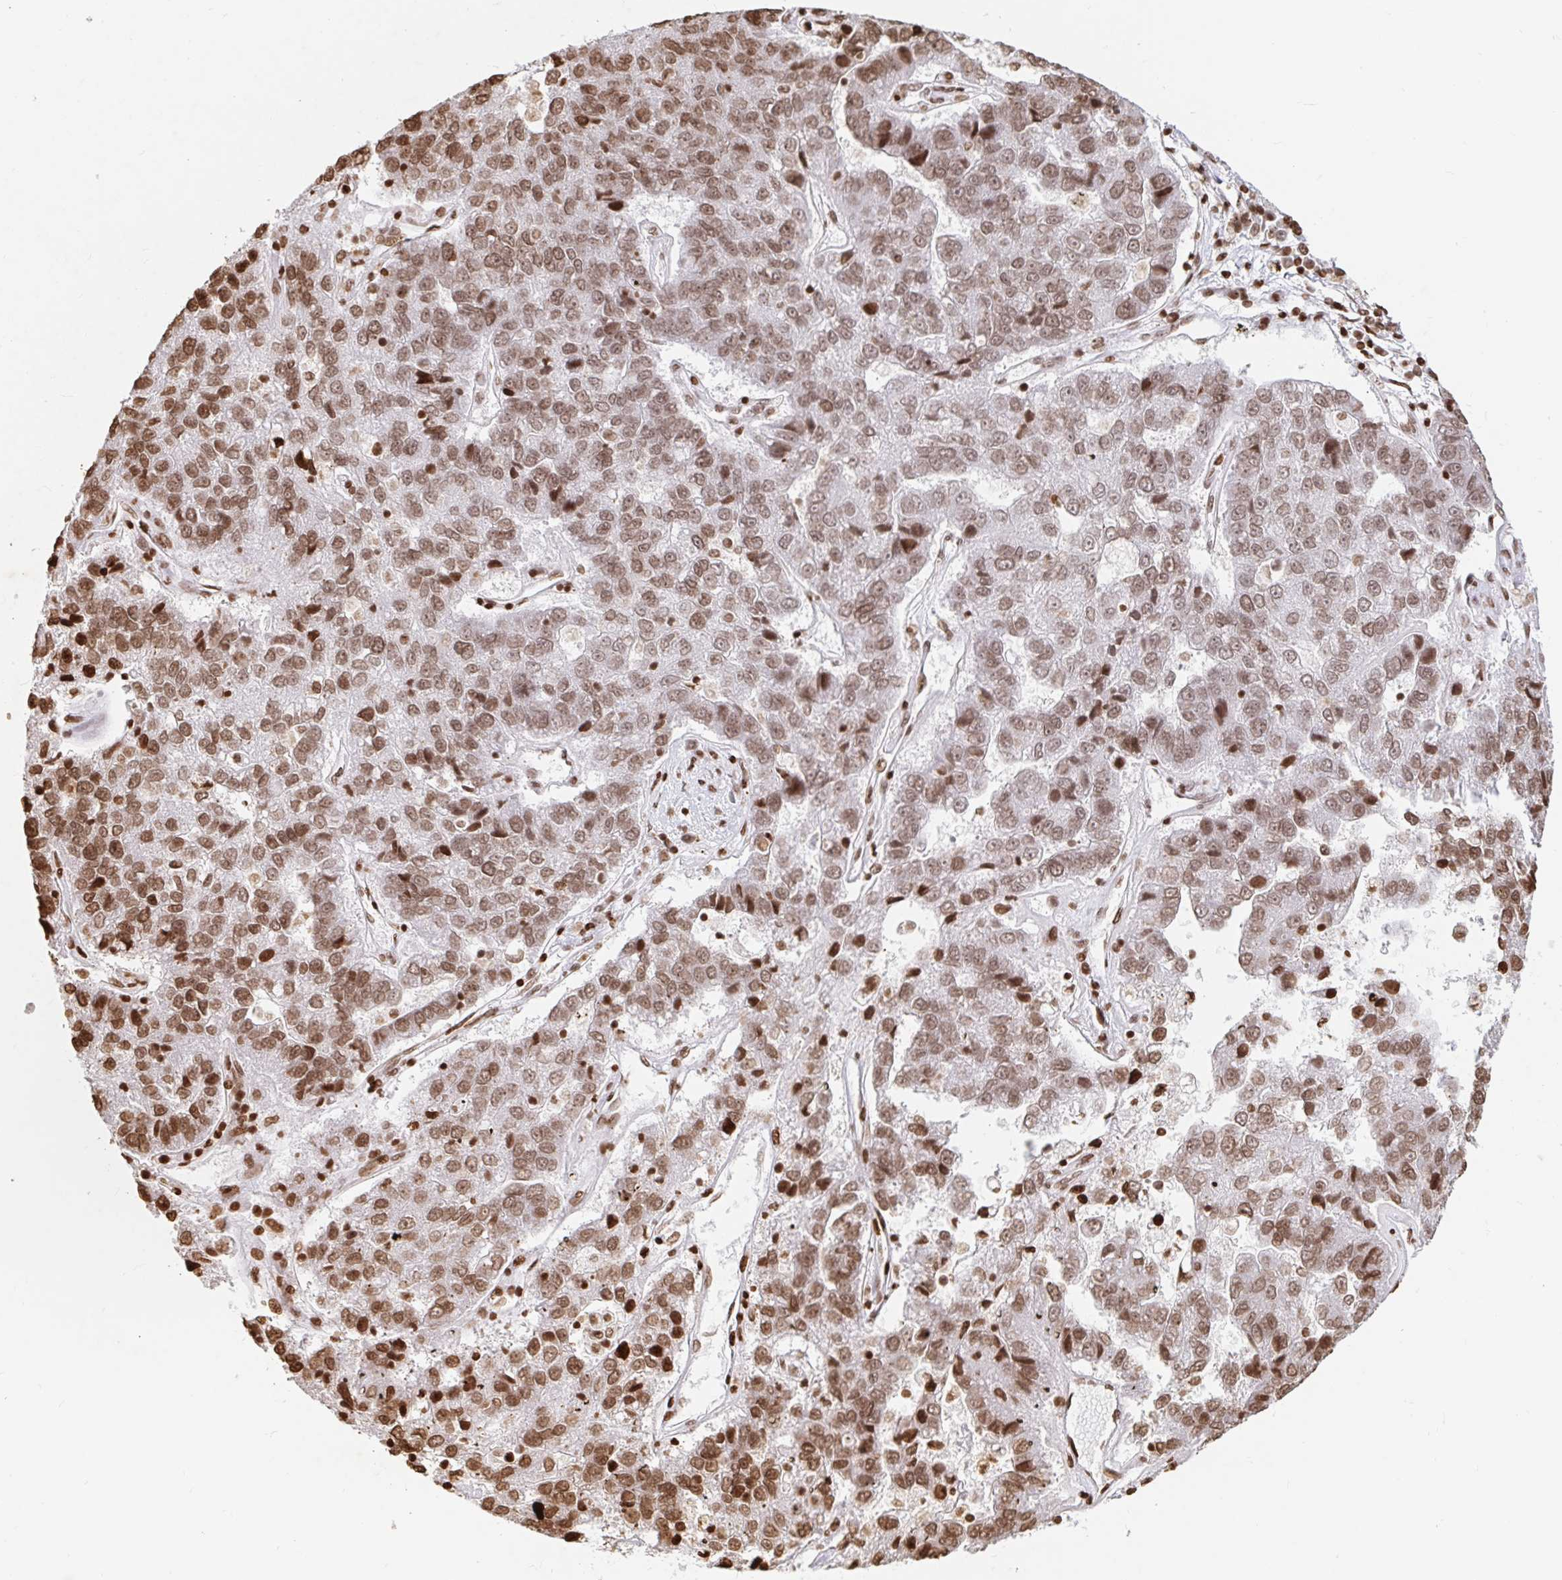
{"staining": {"intensity": "moderate", "quantity": ">75%", "location": "nuclear"}, "tissue": "pancreatic cancer", "cell_type": "Tumor cells", "image_type": "cancer", "snomed": [{"axis": "morphology", "description": "Adenocarcinoma, NOS"}, {"axis": "topography", "description": "Pancreas"}], "caption": "Moderate nuclear staining for a protein is identified in about >75% of tumor cells of adenocarcinoma (pancreatic) using IHC.", "gene": "H2BC5", "patient": {"sex": "female", "age": 61}}